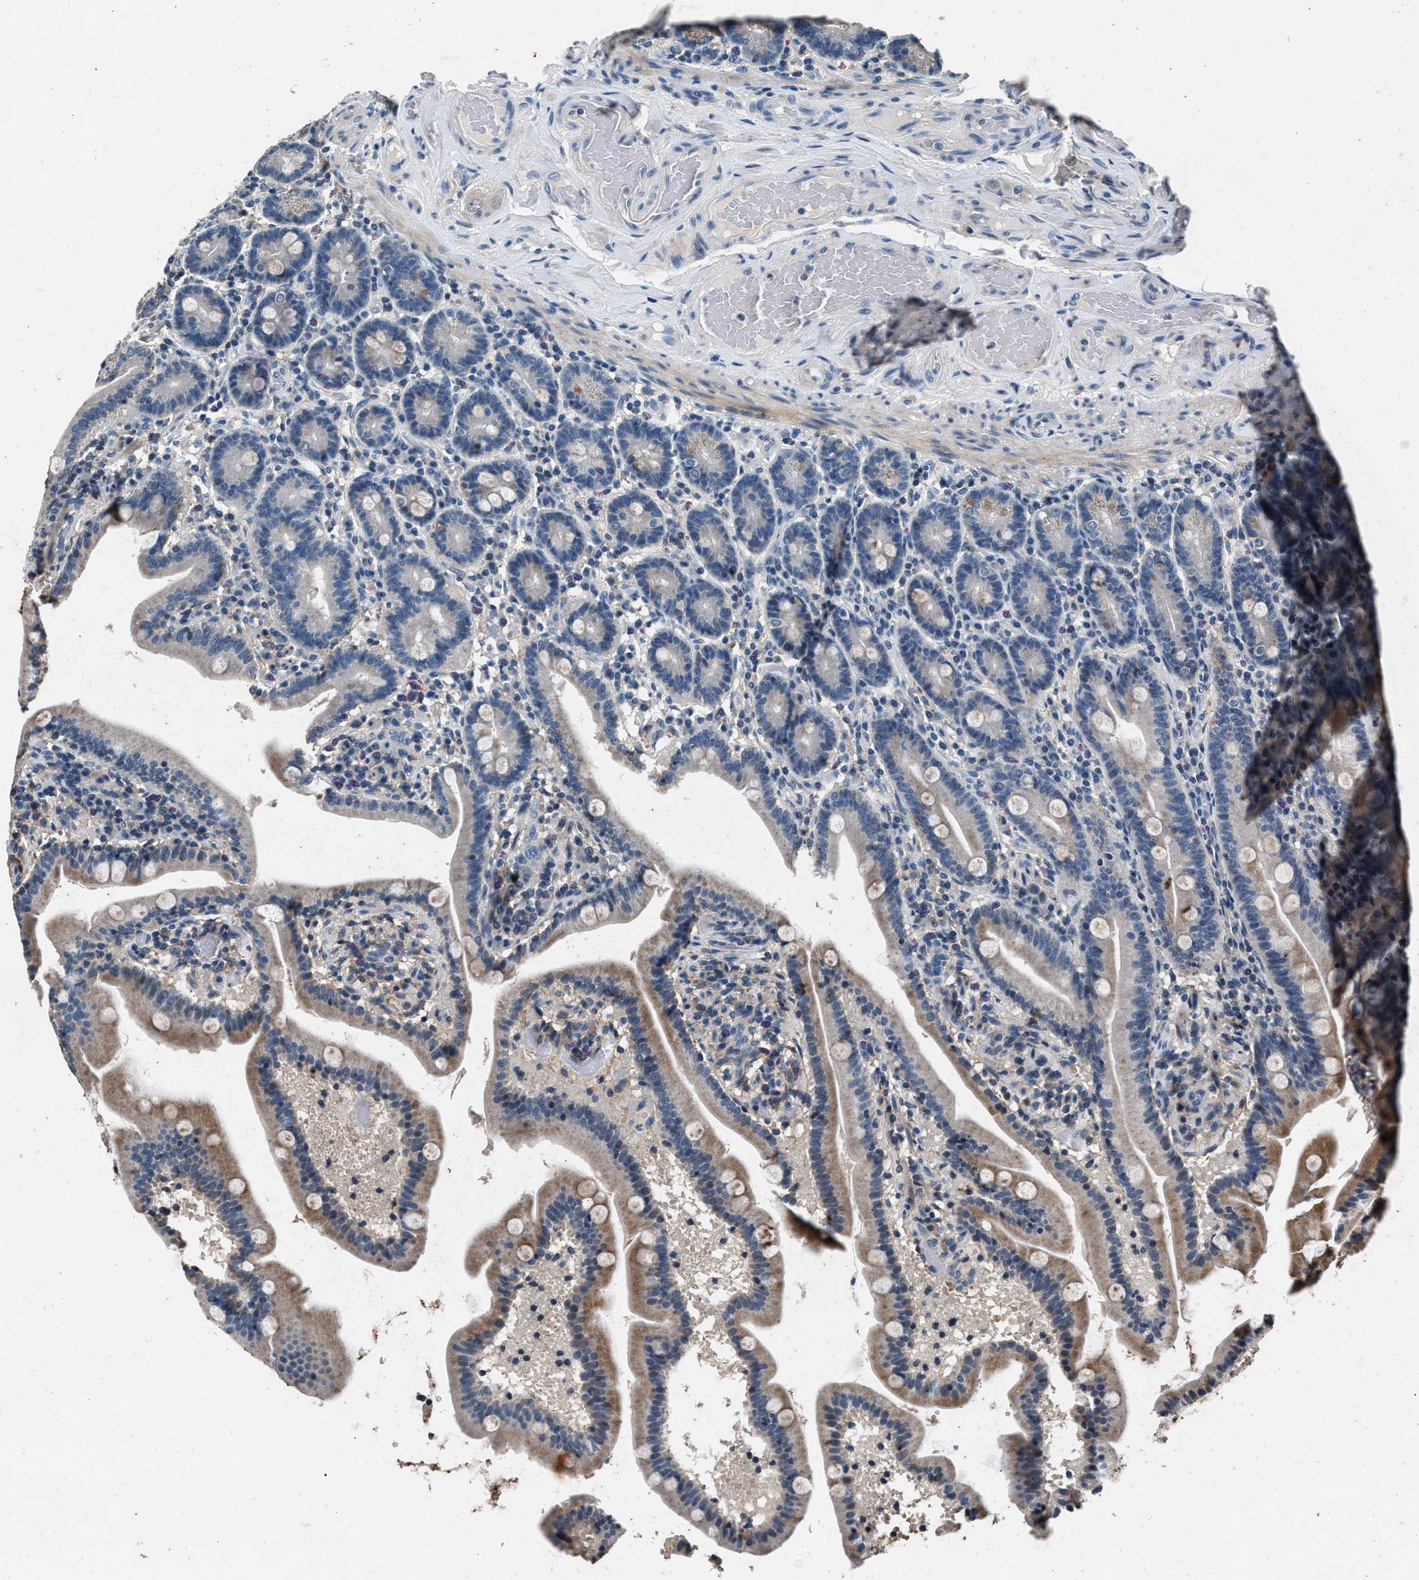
{"staining": {"intensity": "weak", "quantity": "25%-75%", "location": "cytoplasmic/membranous"}, "tissue": "duodenum", "cell_type": "Glandular cells", "image_type": "normal", "snomed": [{"axis": "morphology", "description": "Normal tissue, NOS"}, {"axis": "topography", "description": "Duodenum"}], "caption": "Brown immunohistochemical staining in benign duodenum reveals weak cytoplasmic/membranous positivity in about 25%-75% of glandular cells. Using DAB (brown) and hematoxylin (blue) stains, captured at high magnification using brightfield microscopy.", "gene": "DENND6B", "patient": {"sex": "male", "age": 54}}